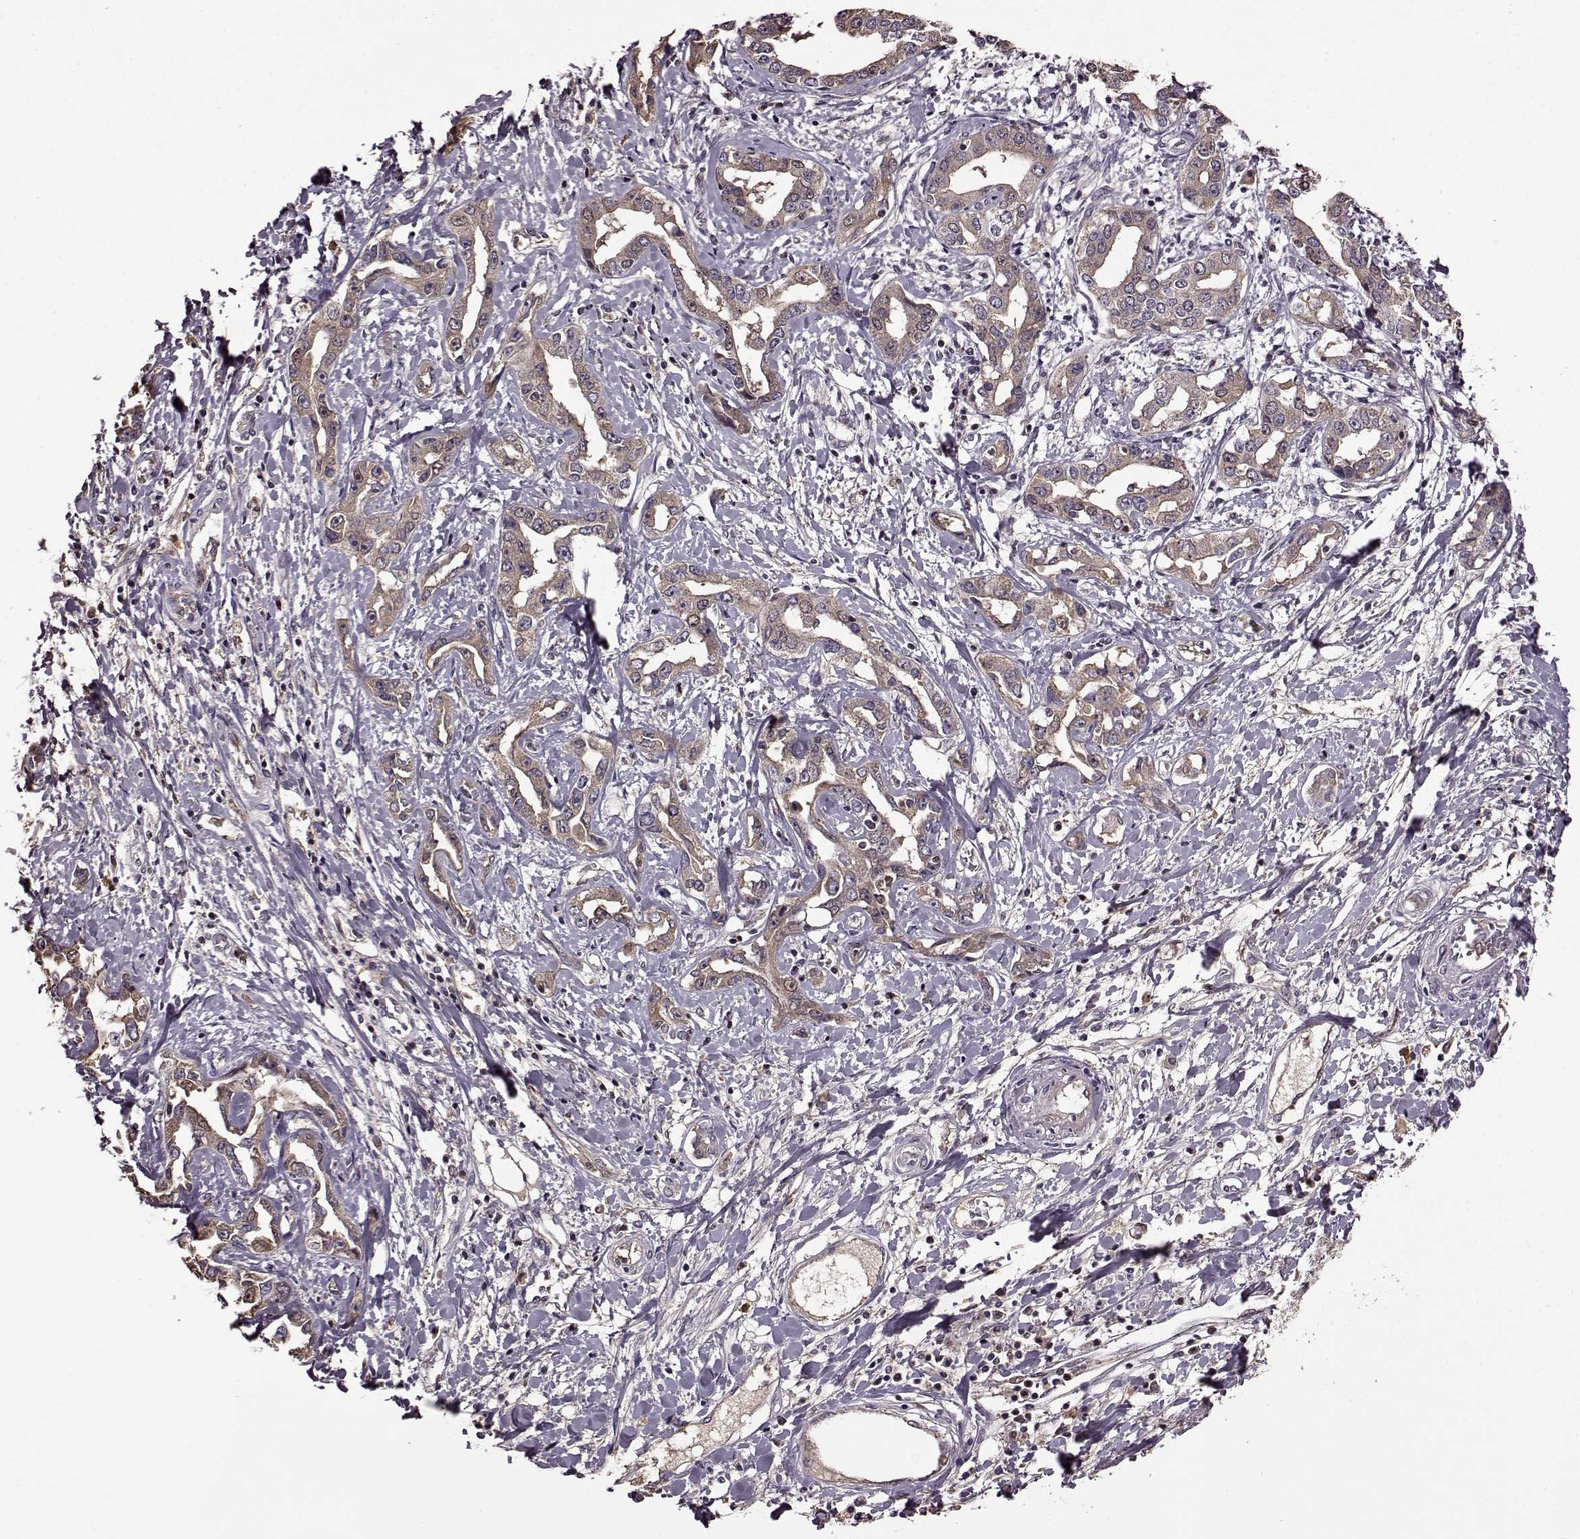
{"staining": {"intensity": "weak", "quantity": ">75%", "location": "cytoplasmic/membranous"}, "tissue": "liver cancer", "cell_type": "Tumor cells", "image_type": "cancer", "snomed": [{"axis": "morphology", "description": "Cholangiocarcinoma"}, {"axis": "topography", "description": "Liver"}], "caption": "Immunohistochemical staining of human liver cancer demonstrates low levels of weak cytoplasmic/membranous protein expression in approximately >75% of tumor cells.", "gene": "MAIP1", "patient": {"sex": "male", "age": 59}}